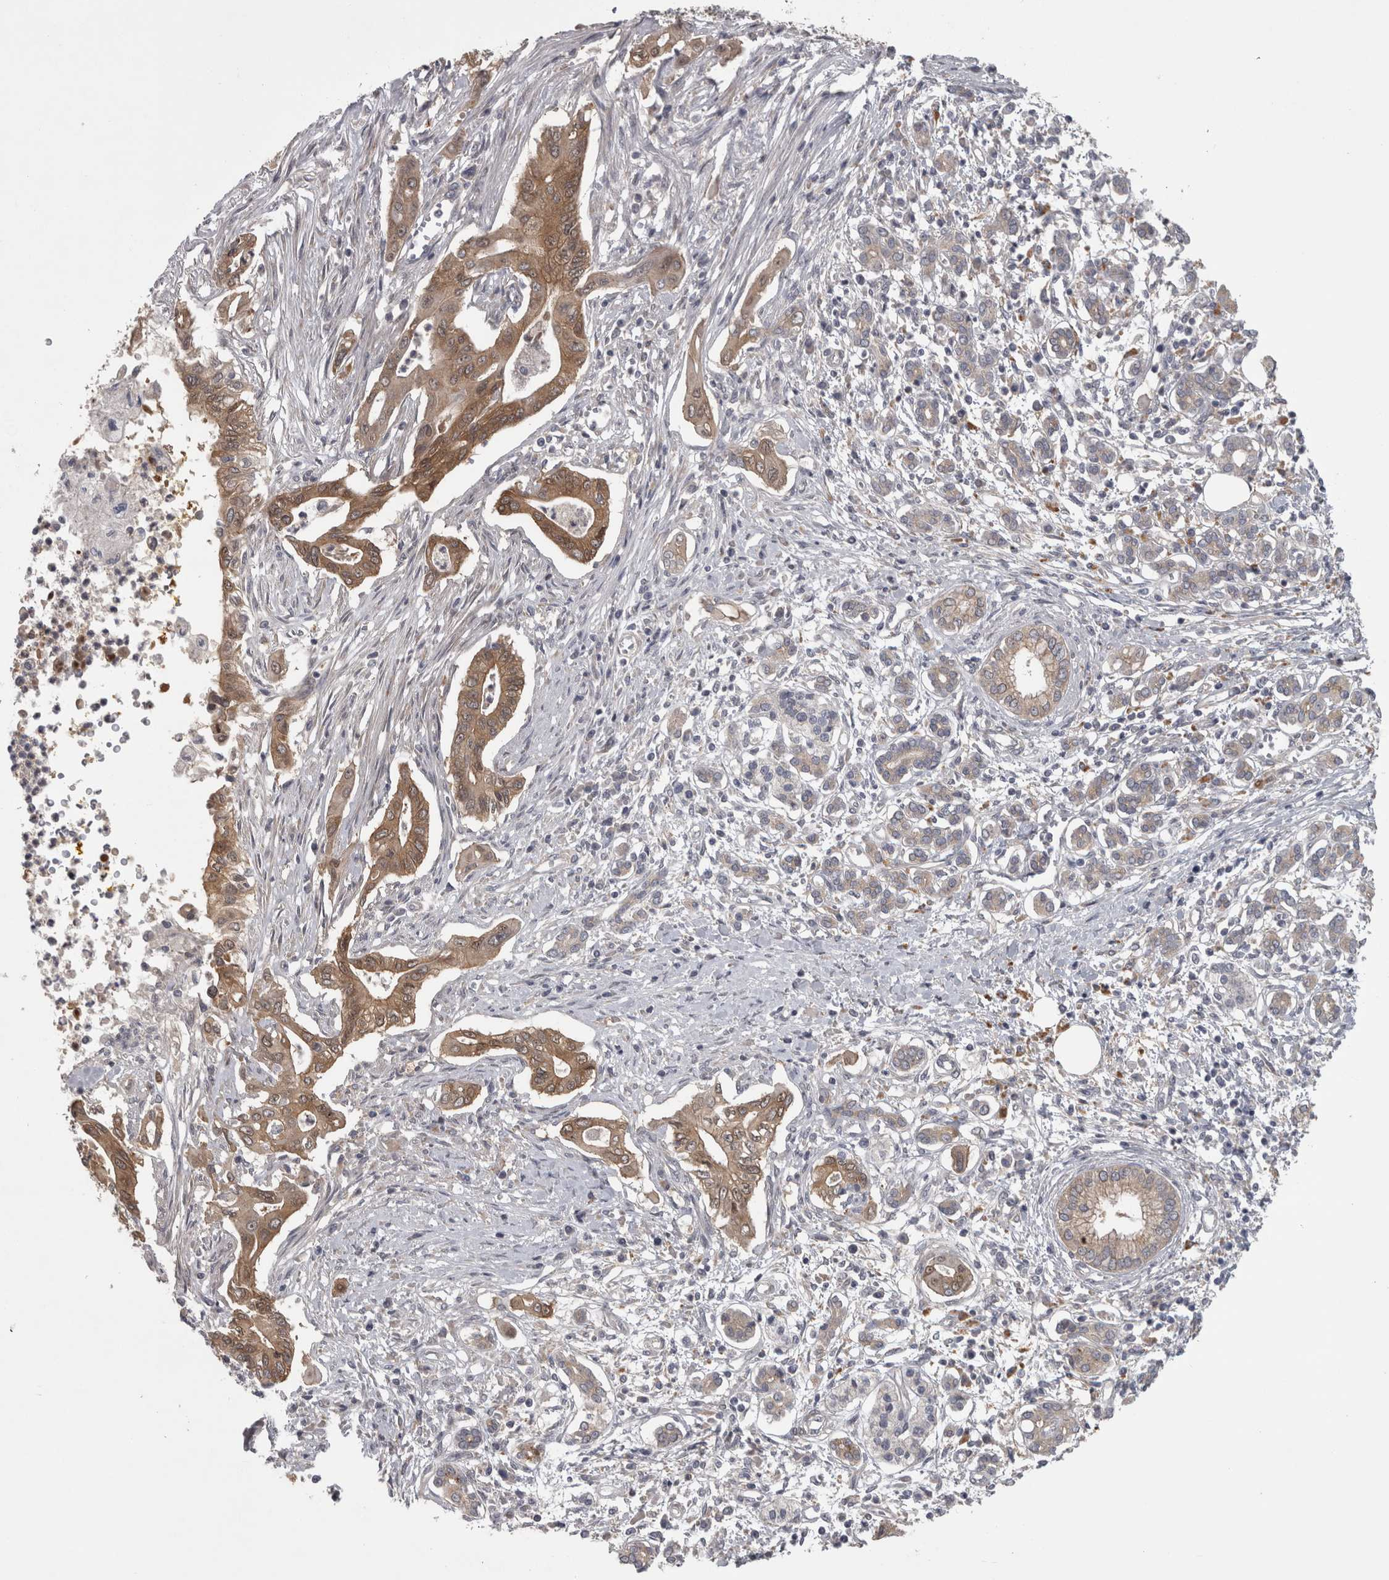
{"staining": {"intensity": "moderate", "quantity": "25%-75%", "location": "cytoplasmic/membranous"}, "tissue": "pancreatic cancer", "cell_type": "Tumor cells", "image_type": "cancer", "snomed": [{"axis": "morphology", "description": "Adenocarcinoma, NOS"}, {"axis": "topography", "description": "Pancreas"}], "caption": "Pancreatic cancer stained with a brown dye demonstrates moderate cytoplasmic/membranous positive staining in about 25%-75% of tumor cells.", "gene": "PRKCI", "patient": {"sex": "male", "age": 58}}